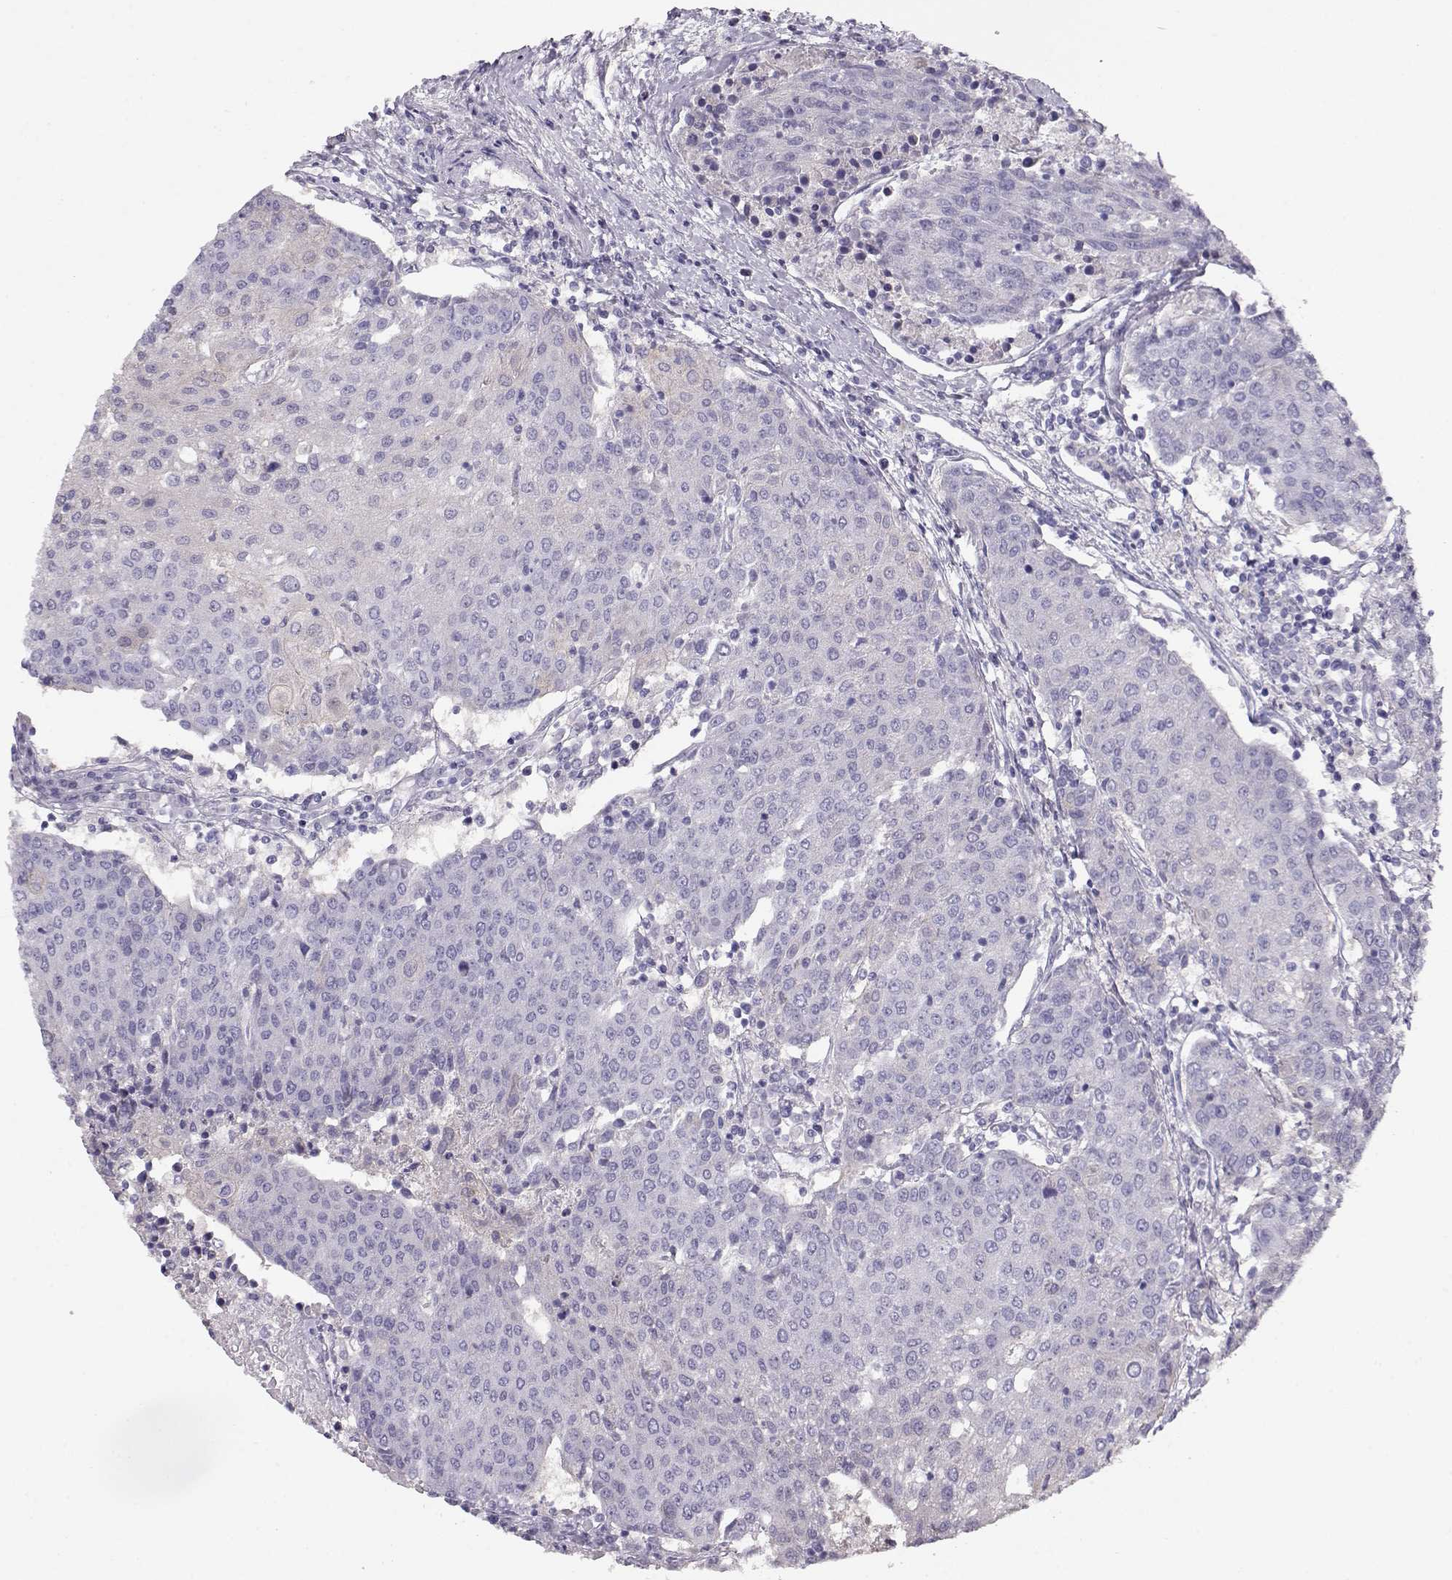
{"staining": {"intensity": "negative", "quantity": "none", "location": "none"}, "tissue": "urothelial cancer", "cell_type": "Tumor cells", "image_type": "cancer", "snomed": [{"axis": "morphology", "description": "Urothelial carcinoma, High grade"}, {"axis": "topography", "description": "Urinary bladder"}], "caption": "Tumor cells are negative for brown protein staining in high-grade urothelial carcinoma. The staining was performed using DAB to visualize the protein expression in brown, while the nuclei were stained in blue with hematoxylin (Magnification: 20x).", "gene": "NDRG4", "patient": {"sex": "female", "age": 85}}